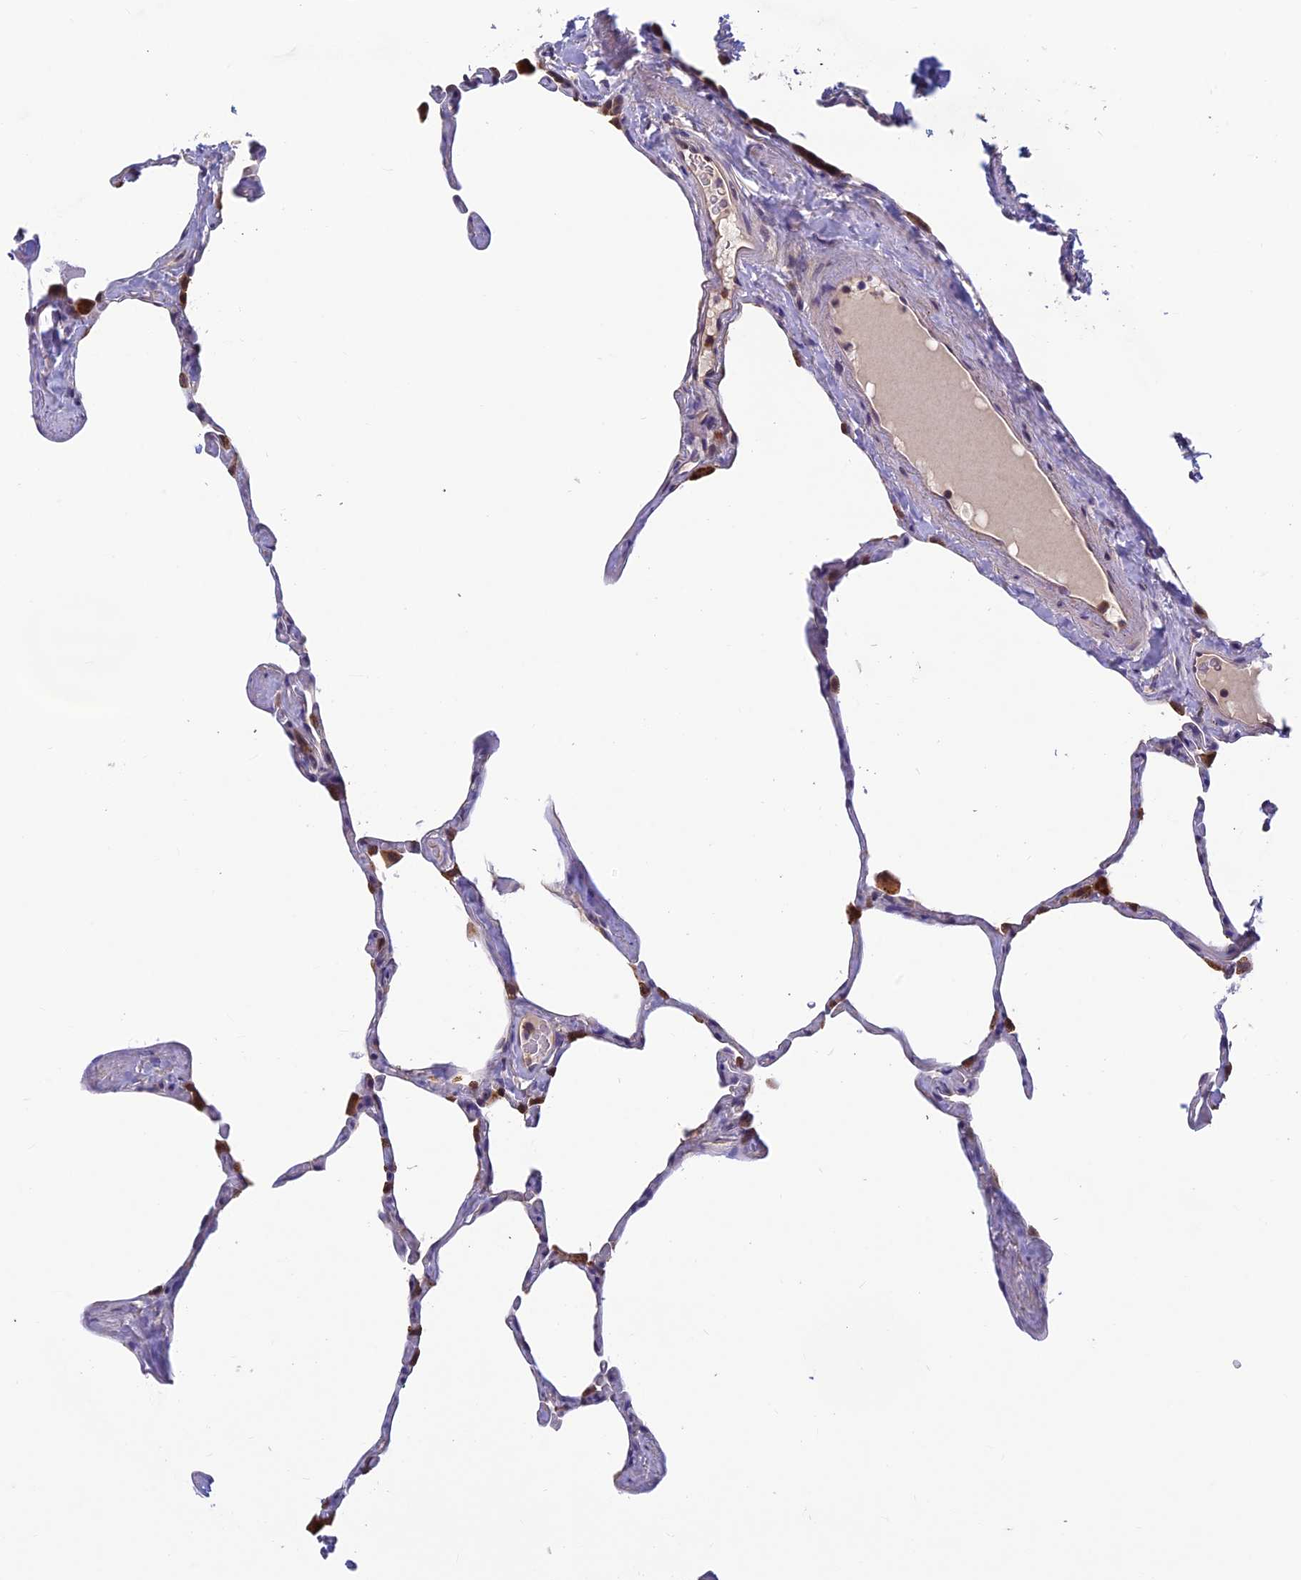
{"staining": {"intensity": "weak", "quantity": "<25%", "location": "cytoplasmic/membranous"}, "tissue": "lung", "cell_type": "Alveolar cells", "image_type": "normal", "snomed": [{"axis": "morphology", "description": "Normal tissue, NOS"}, {"axis": "topography", "description": "Lung"}], "caption": "This is an immunohistochemistry (IHC) histopathology image of benign human lung. There is no positivity in alveolar cells.", "gene": "HECA", "patient": {"sex": "male", "age": 65}}